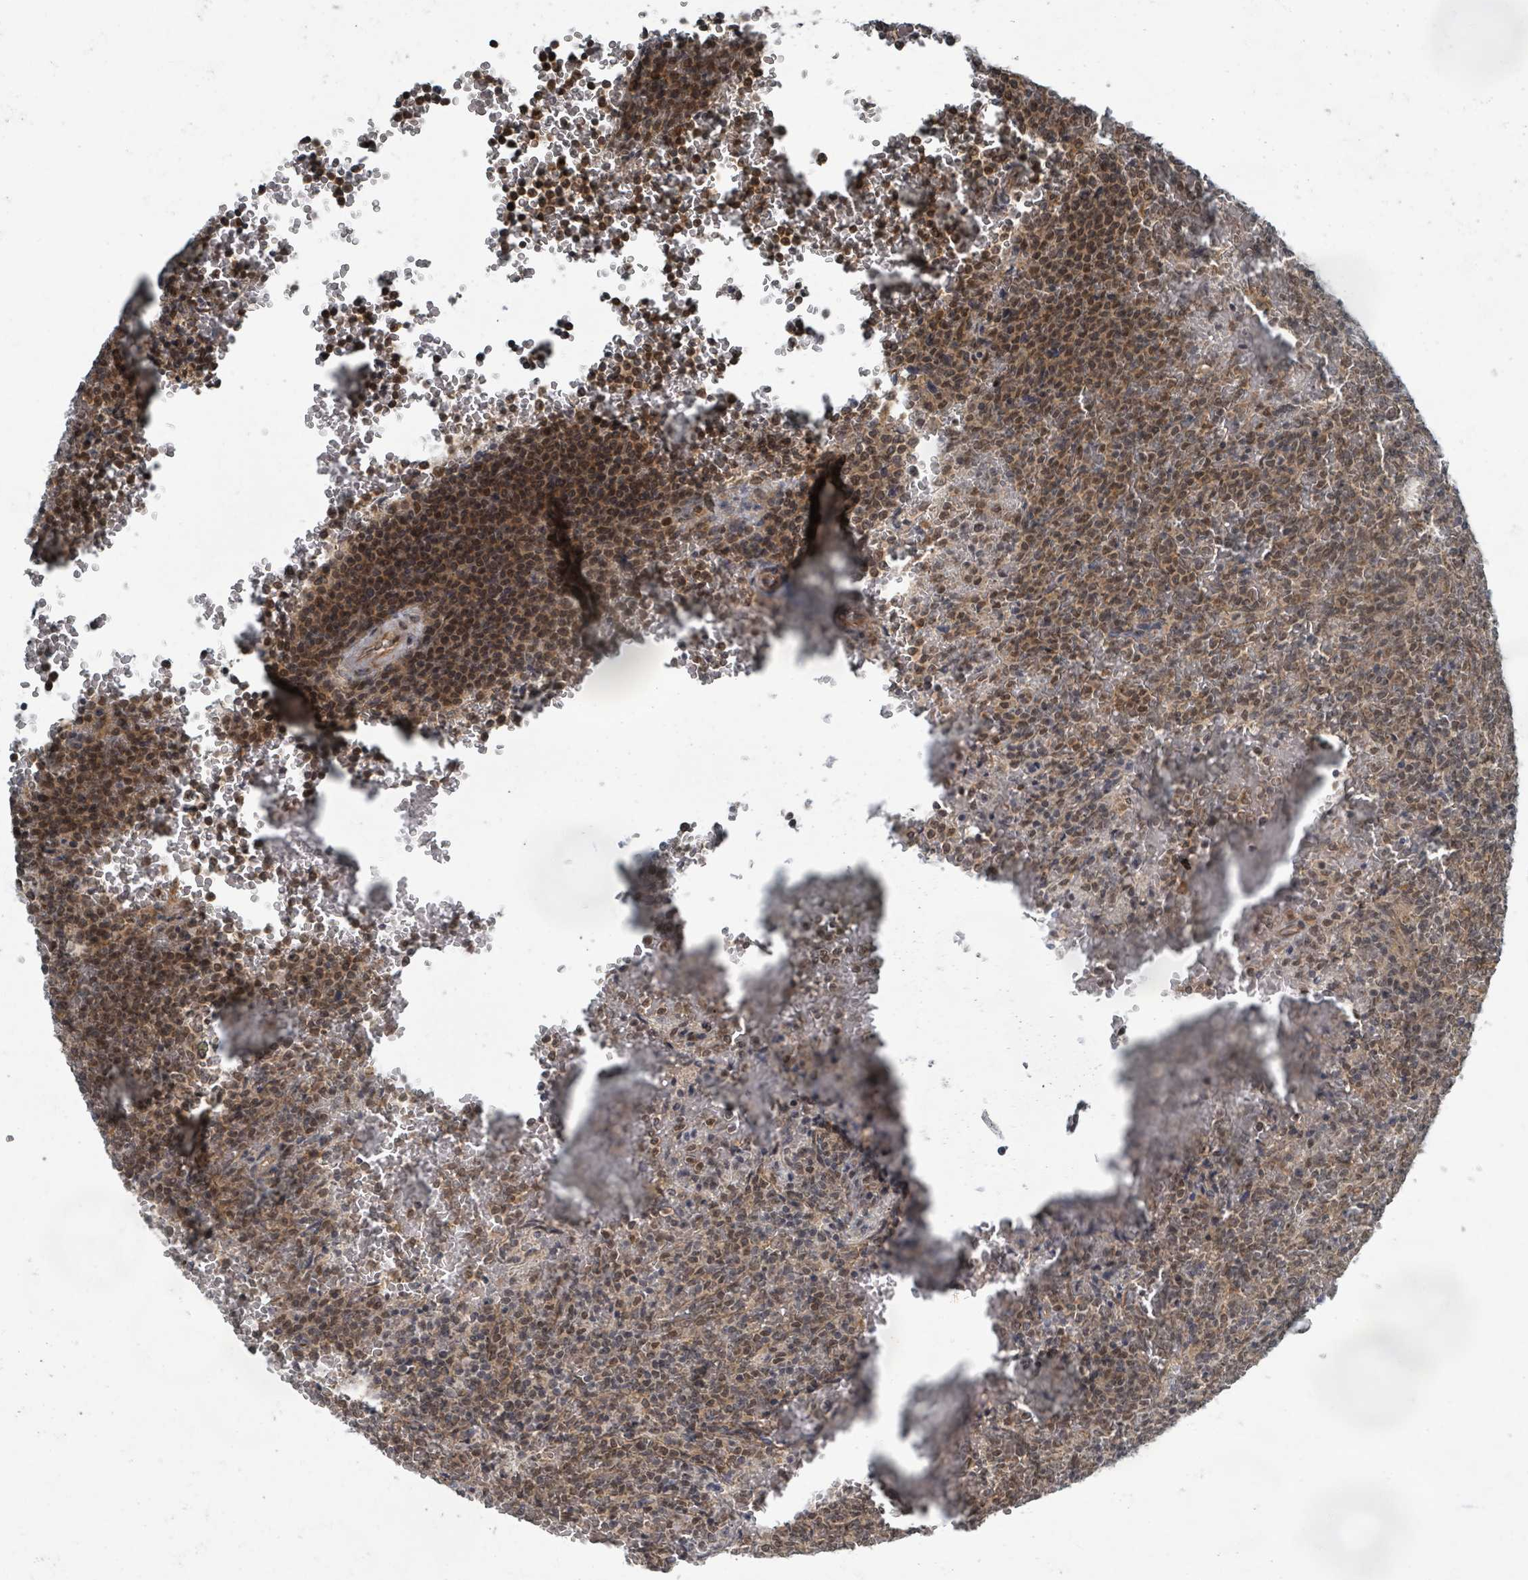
{"staining": {"intensity": "moderate", "quantity": ">75%", "location": "cytoplasmic/membranous,nuclear"}, "tissue": "lymphoma", "cell_type": "Tumor cells", "image_type": "cancer", "snomed": [{"axis": "morphology", "description": "Malignant lymphoma, non-Hodgkin's type, Low grade"}, {"axis": "topography", "description": "Spleen"}], "caption": "Brown immunohistochemical staining in human lymphoma reveals moderate cytoplasmic/membranous and nuclear positivity in approximately >75% of tumor cells.", "gene": "INTS15", "patient": {"sex": "male", "age": 60}}